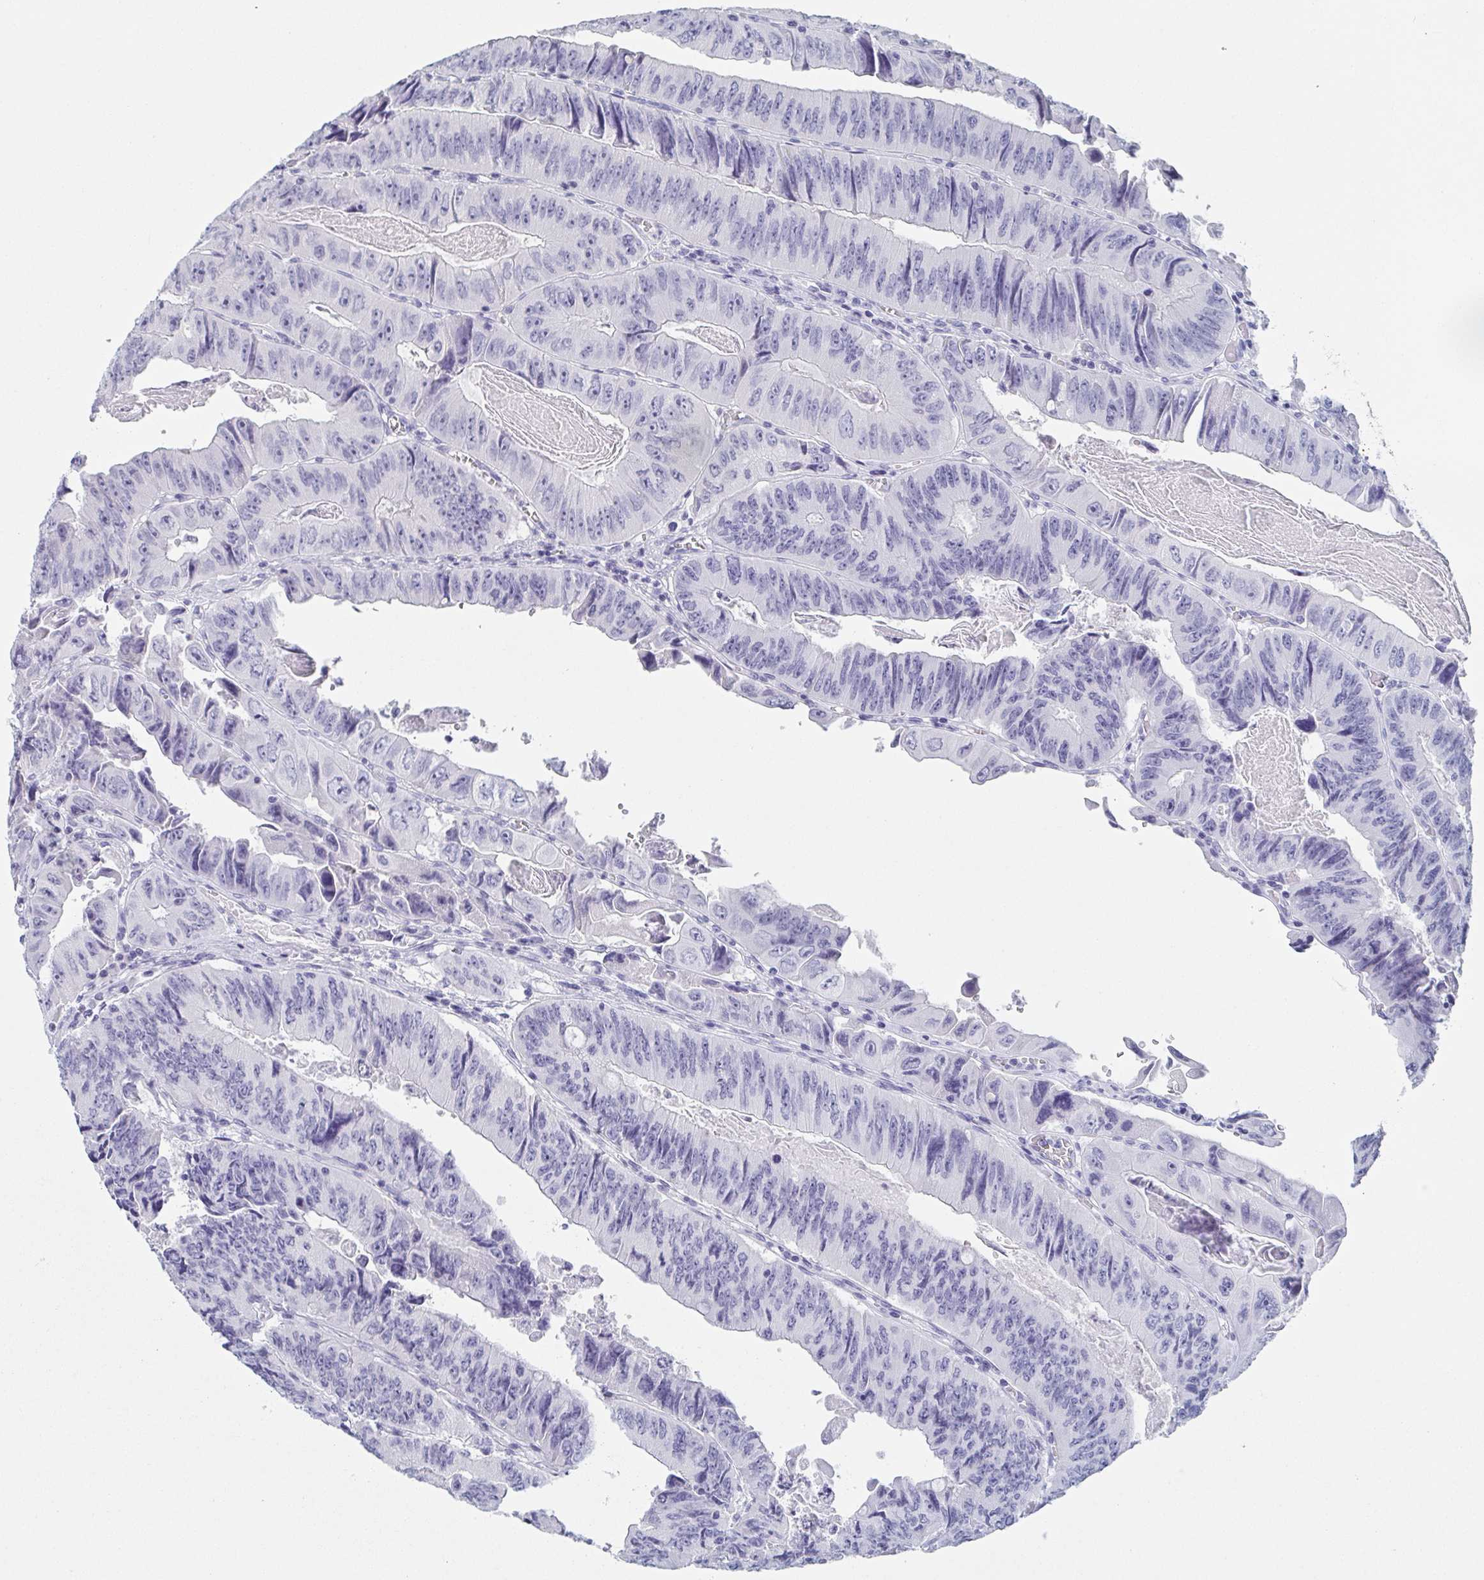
{"staining": {"intensity": "negative", "quantity": "none", "location": "none"}, "tissue": "colorectal cancer", "cell_type": "Tumor cells", "image_type": "cancer", "snomed": [{"axis": "morphology", "description": "Adenocarcinoma, NOS"}, {"axis": "topography", "description": "Colon"}], "caption": "Immunohistochemical staining of adenocarcinoma (colorectal) reveals no significant positivity in tumor cells.", "gene": "ITLN1", "patient": {"sex": "female", "age": 84}}